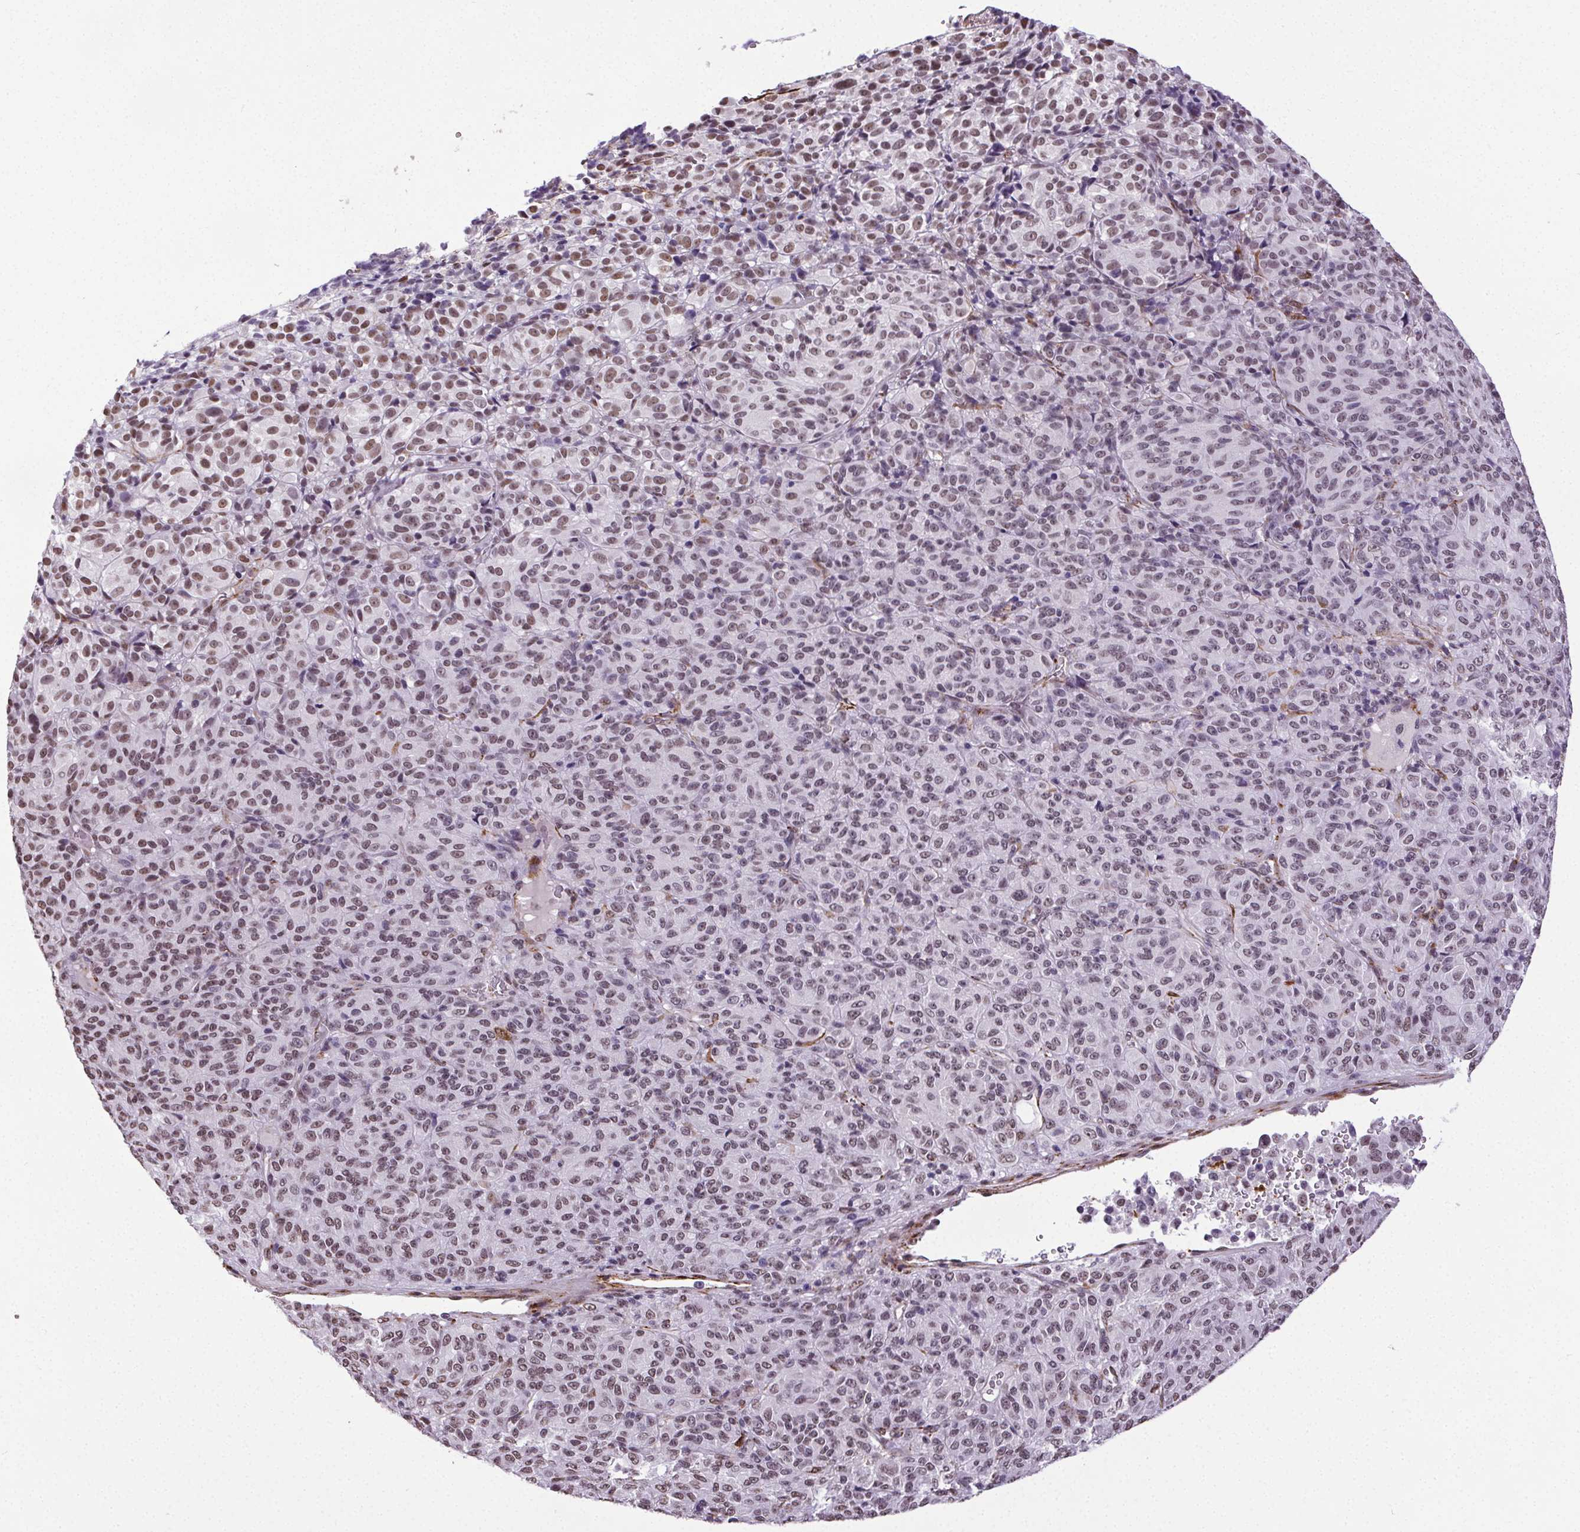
{"staining": {"intensity": "moderate", "quantity": "25%-75%", "location": "nuclear"}, "tissue": "melanoma", "cell_type": "Tumor cells", "image_type": "cancer", "snomed": [{"axis": "morphology", "description": "Malignant melanoma, Metastatic site"}, {"axis": "topography", "description": "Brain"}], "caption": "Malignant melanoma (metastatic site) stained with DAB (3,3'-diaminobenzidine) immunohistochemistry (IHC) exhibits medium levels of moderate nuclear expression in approximately 25%-75% of tumor cells. The staining was performed using DAB (3,3'-diaminobenzidine), with brown indicating positive protein expression. Nuclei are stained blue with hematoxylin.", "gene": "GP6", "patient": {"sex": "female", "age": 56}}